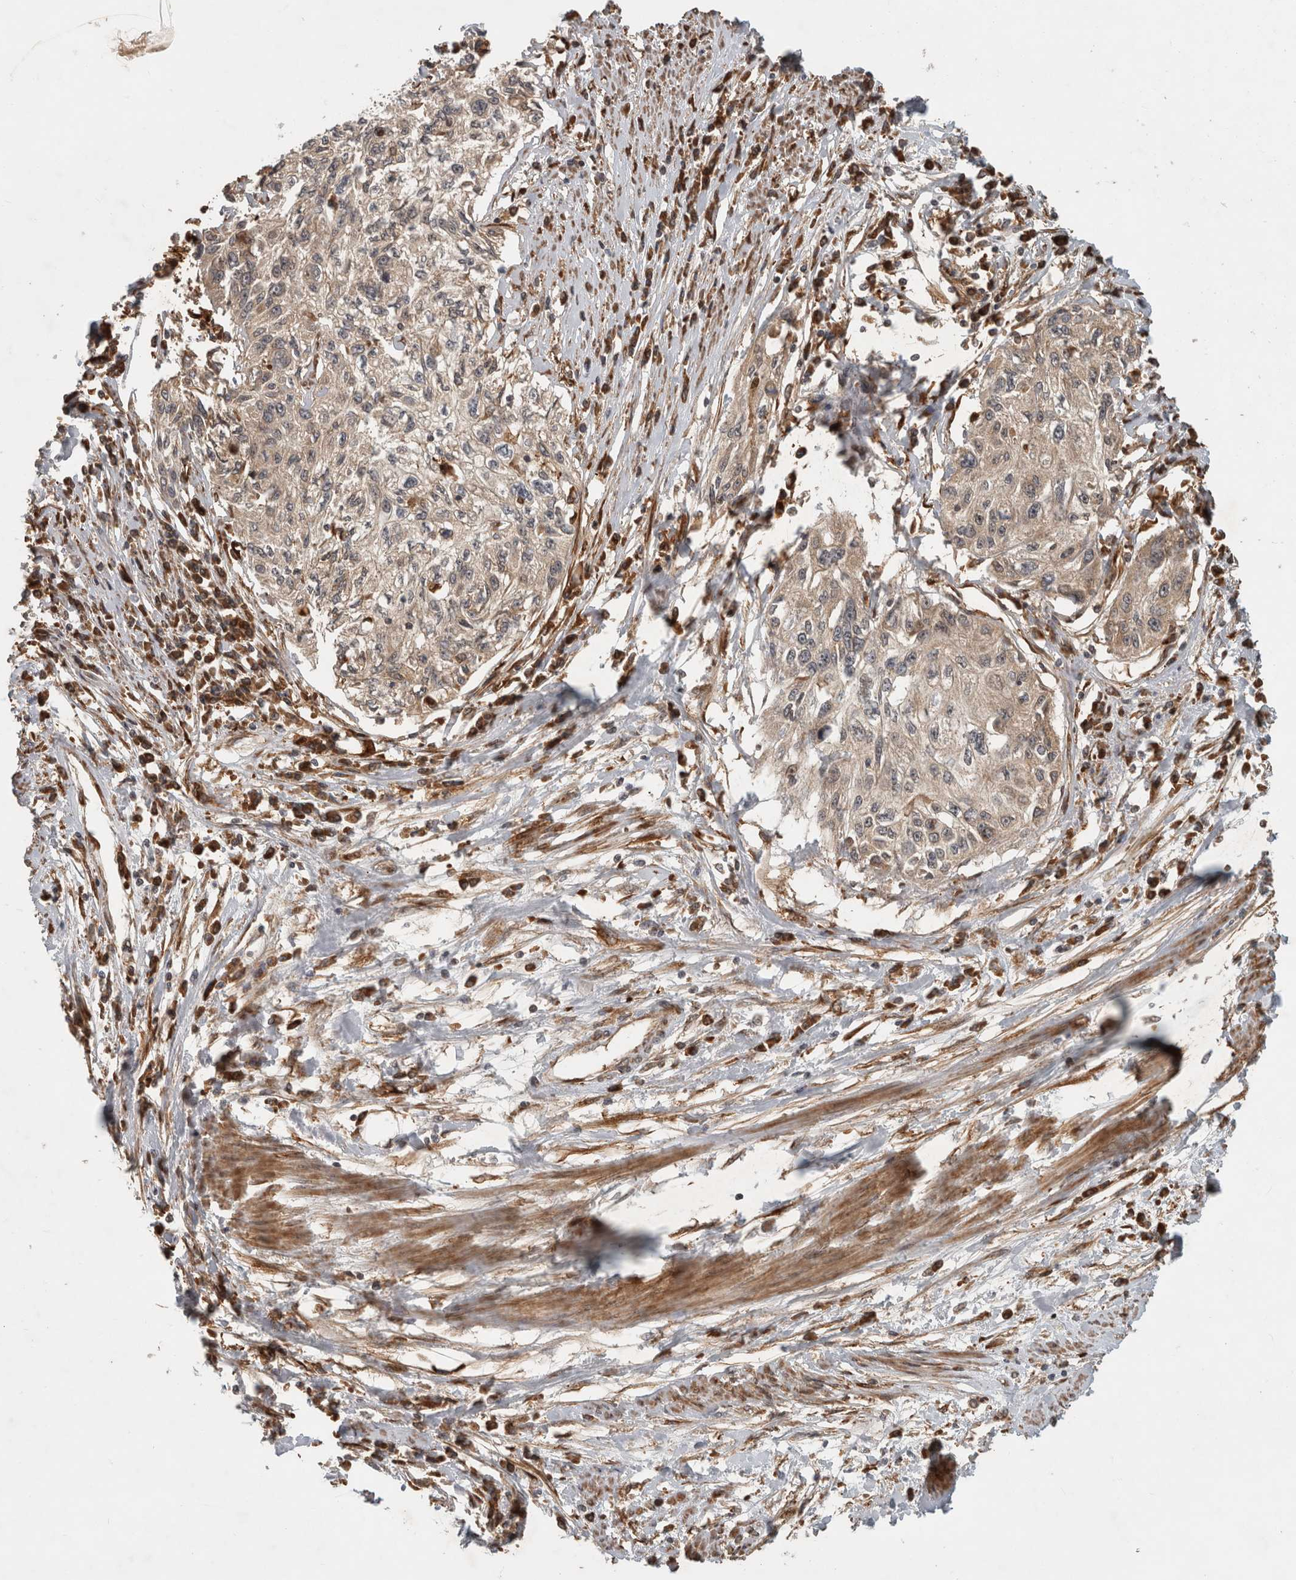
{"staining": {"intensity": "weak", "quantity": ">75%", "location": "cytoplasmic/membranous"}, "tissue": "cervical cancer", "cell_type": "Tumor cells", "image_type": "cancer", "snomed": [{"axis": "morphology", "description": "Squamous cell carcinoma, NOS"}, {"axis": "topography", "description": "Cervix"}], "caption": "Tumor cells show weak cytoplasmic/membranous expression in approximately >75% of cells in cervical squamous cell carcinoma. (Stains: DAB in brown, nuclei in blue, Microscopy: brightfield microscopy at high magnification).", "gene": "TUBD1", "patient": {"sex": "female", "age": 57}}